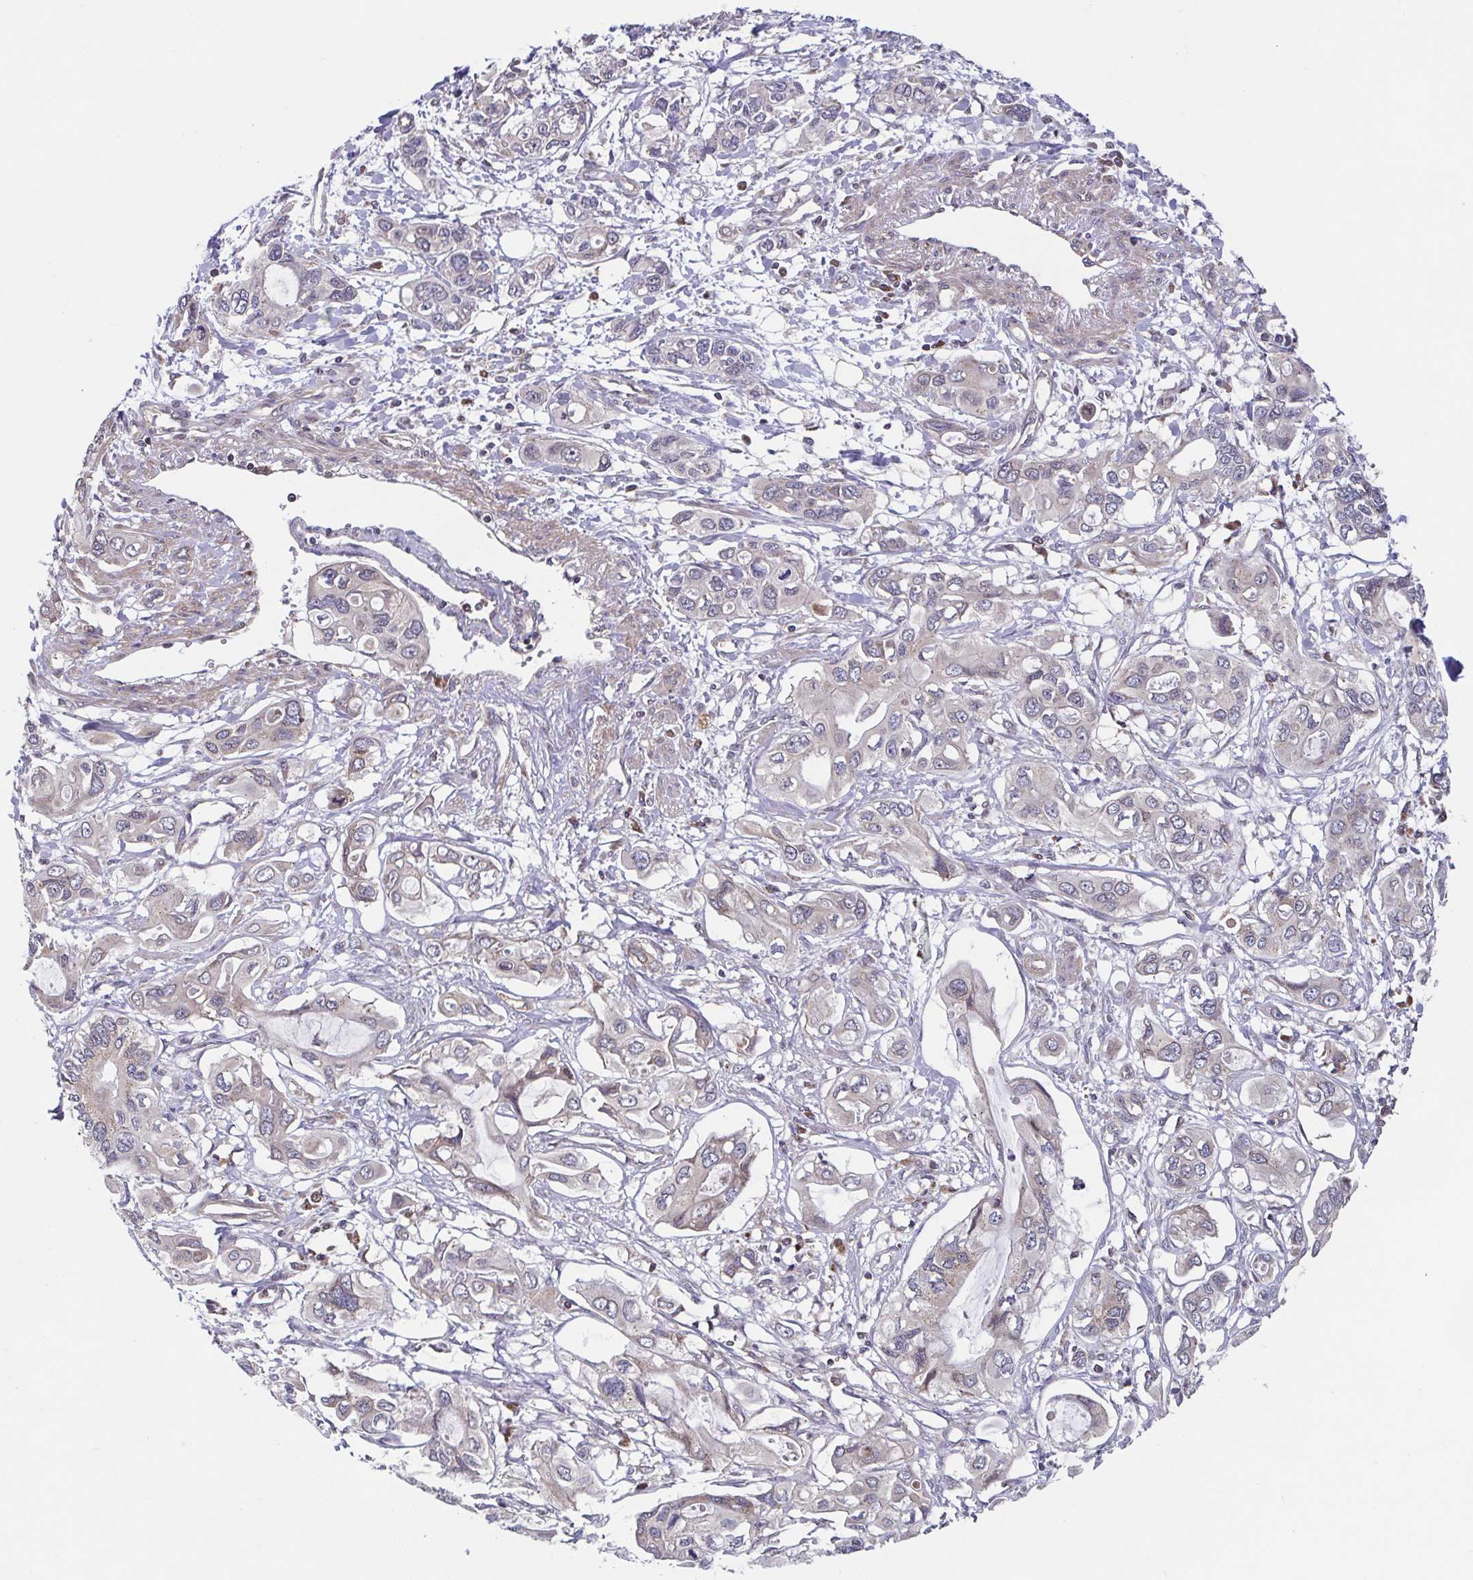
{"staining": {"intensity": "negative", "quantity": "none", "location": "none"}, "tissue": "pancreatic cancer", "cell_type": "Tumor cells", "image_type": "cancer", "snomed": [{"axis": "morphology", "description": "Adenocarcinoma, NOS"}, {"axis": "topography", "description": "Pancreas"}], "caption": "Tumor cells are negative for protein expression in human adenocarcinoma (pancreatic).", "gene": "COPB1", "patient": {"sex": "male", "age": 60}}